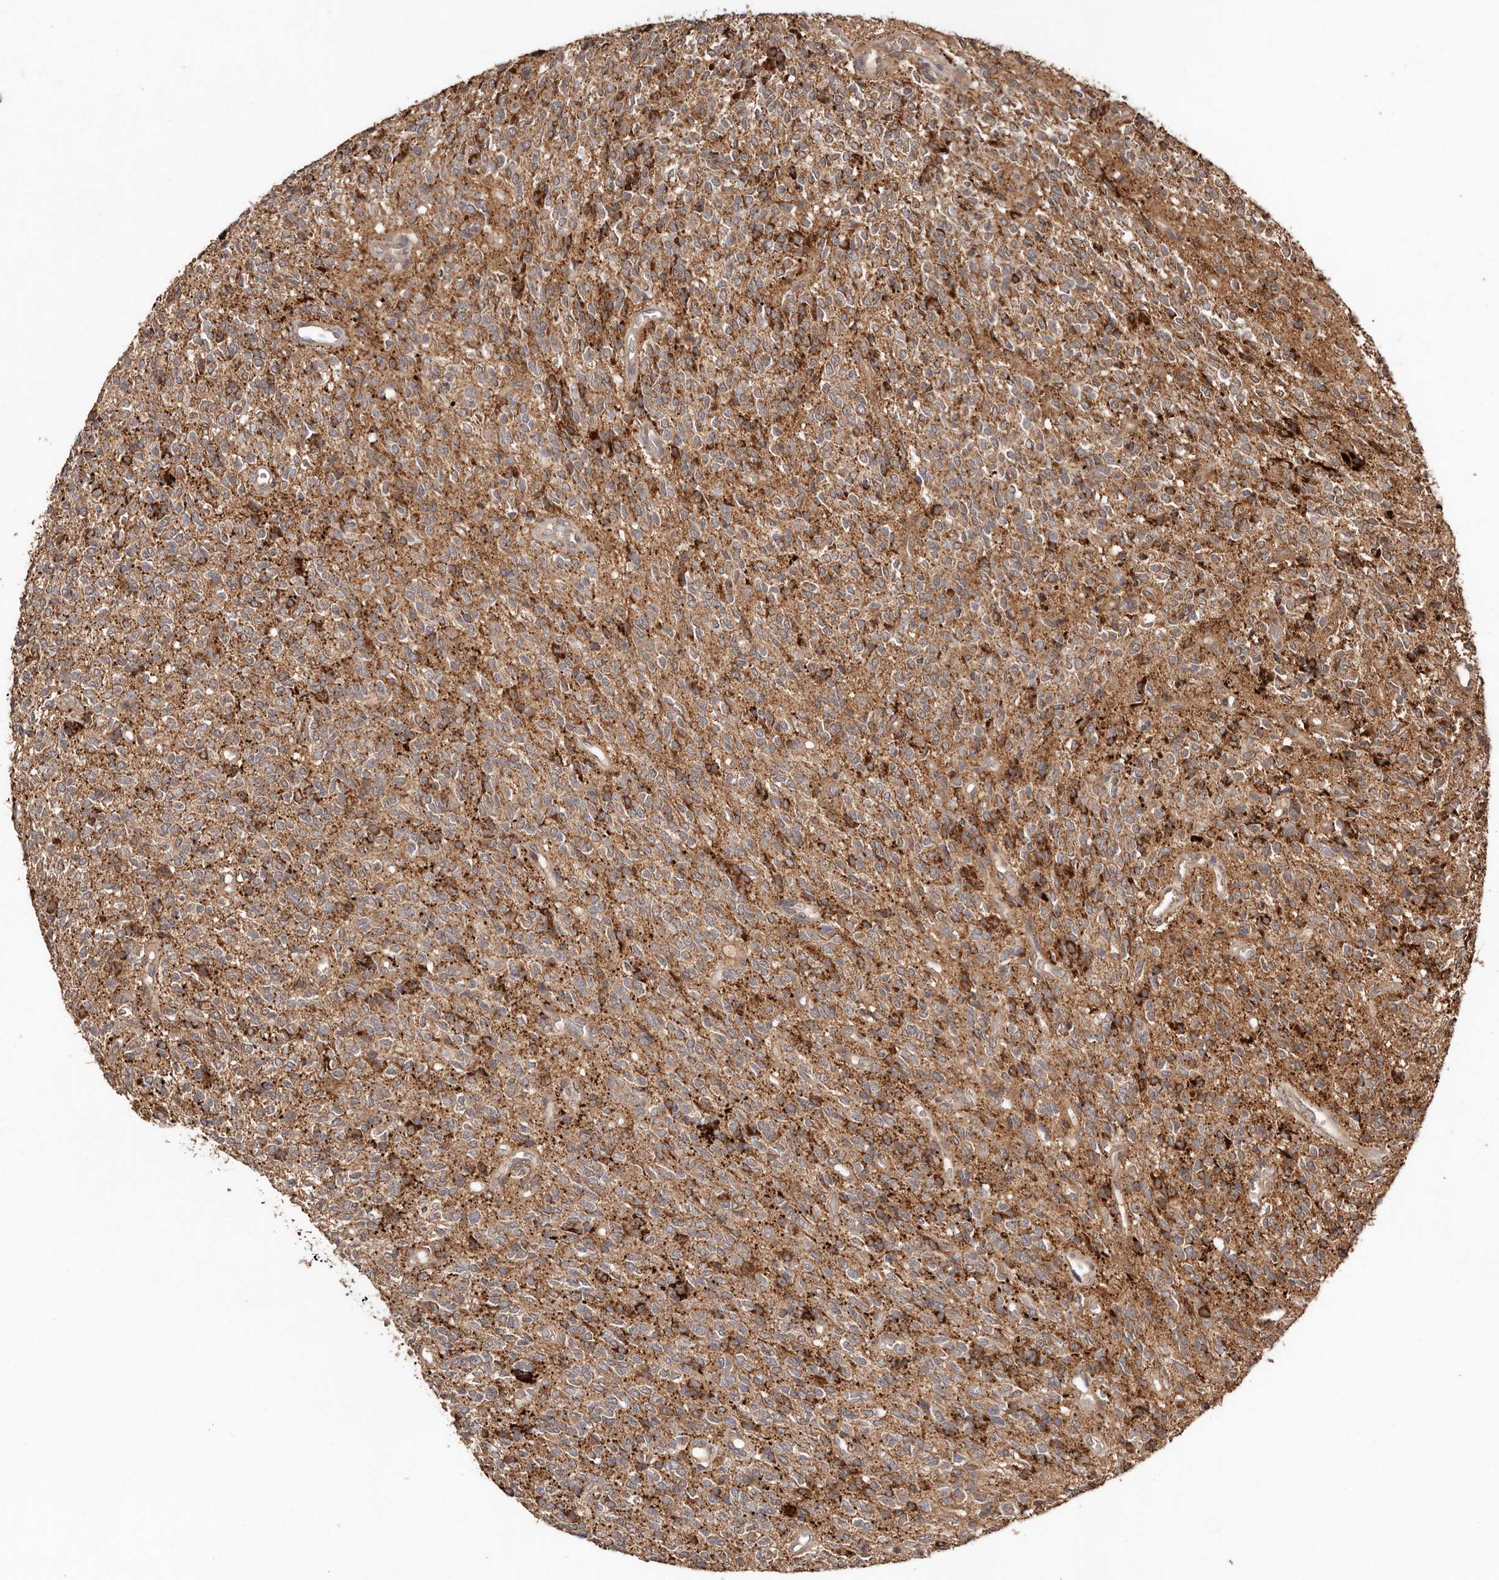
{"staining": {"intensity": "moderate", "quantity": ">75%", "location": "cytoplasmic/membranous"}, "tissue": "glioma", "cell_type": "Tumor cells", "image_type": "cancer", "snomed": [{"axis": "morphology", "description": "Glioma, malignant, High grade"}, {"axis": "topography", "description": "Brain"}], "caption": "High-magnification brightfield microscopy of malignant glioma (high-grade) stained with DAB (3,3'-diaminobenzidine) (brown) and counterstained with hematoxylin (blue). tumor cells exhibit moderate cytoplasmic/membranous positivity is appreciated in about>75% of cells.", "gene": "RWDD1", "patient": {"sex": "male", "age": 34}}